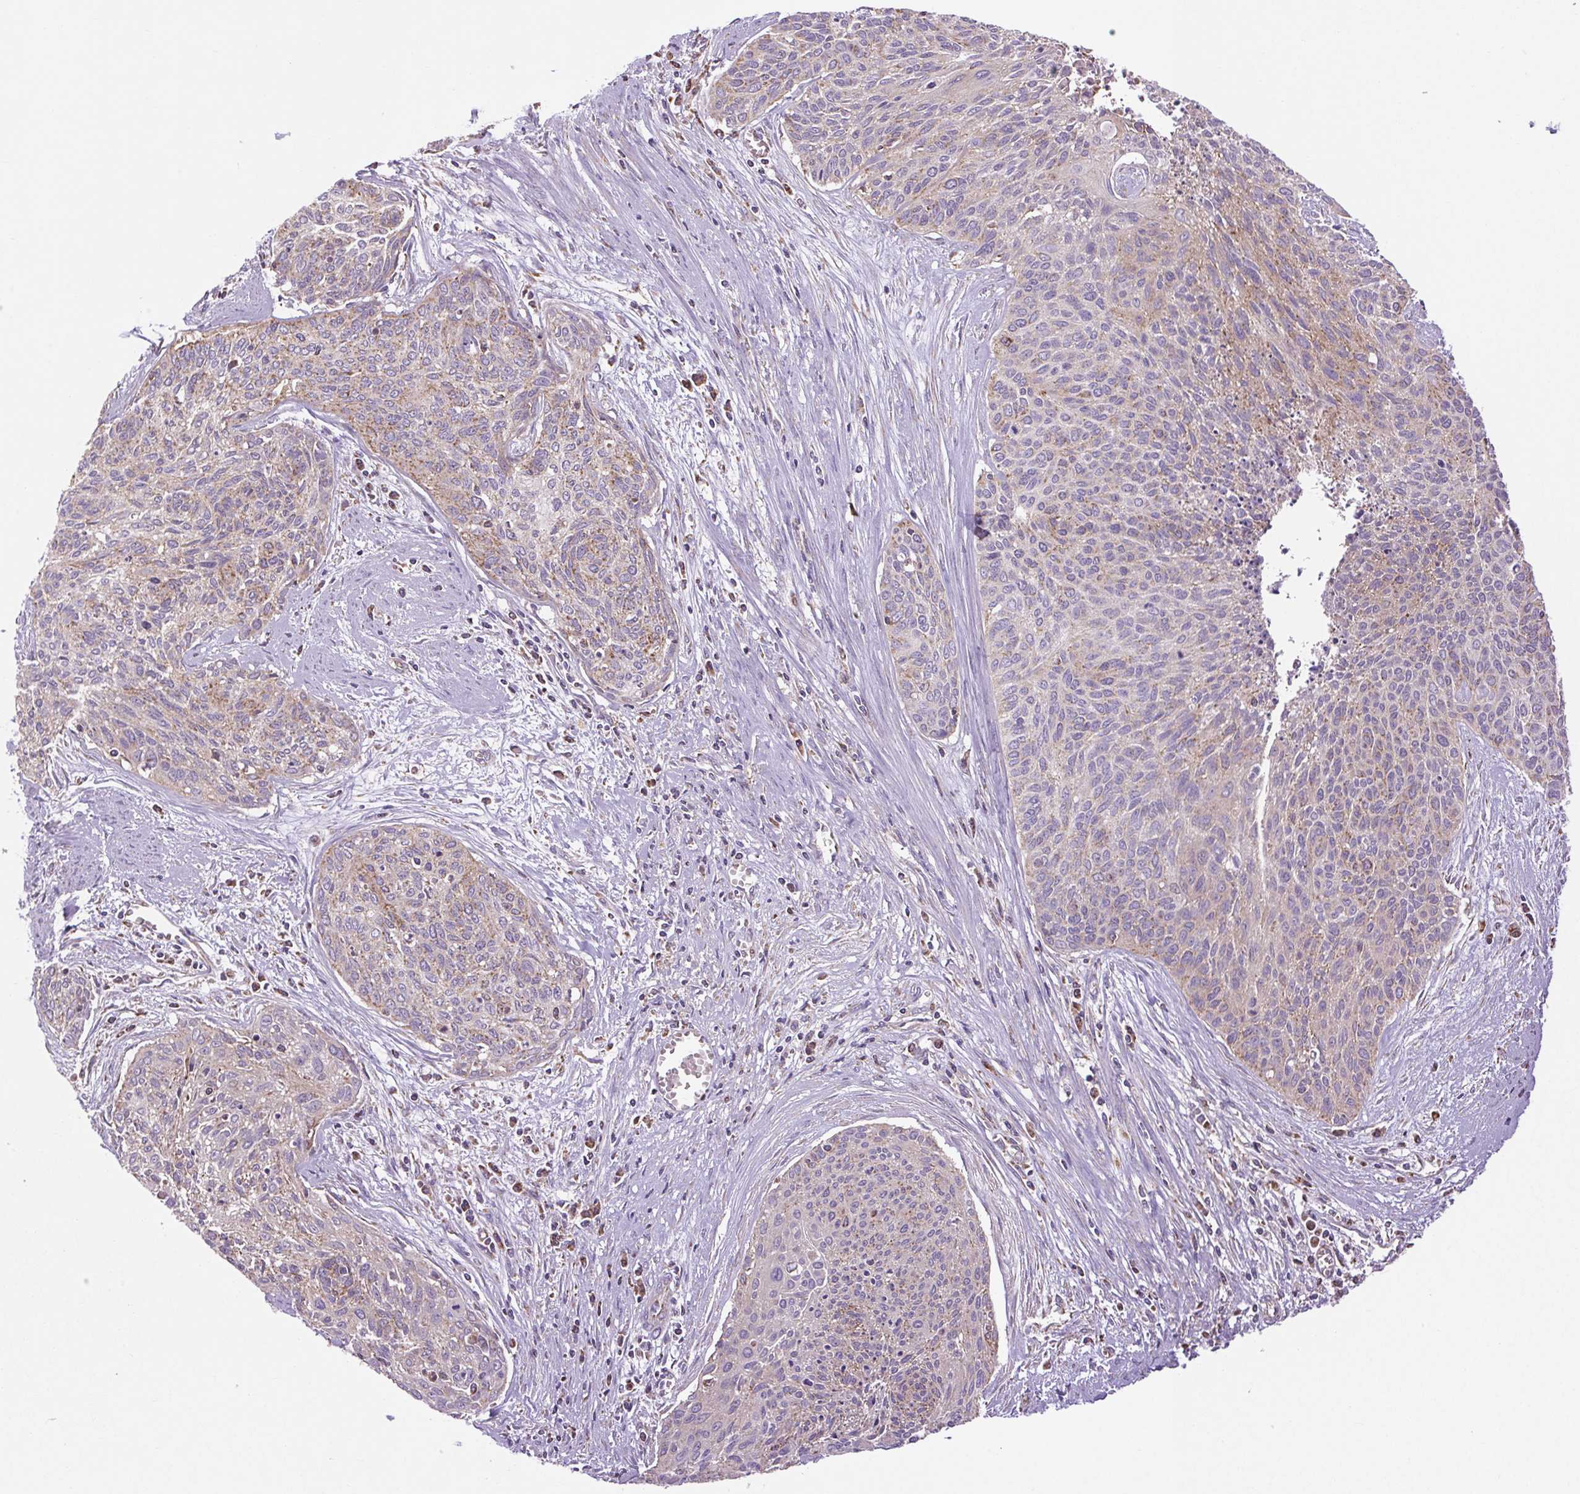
{"staining": {"intensity": "weak", "quantity": "25%-75%", "location": "cytoplasmic/membranous"}, "tissue": "cervical cancer", "cell_type": "Tumor cells", "image_type": "cancer", "snomed": [{"axis": "morphology", "description": "Squamous cell carcinoma, NOS"}, {"axis": "topography", "description": "Cervix"}], "caption": "Protein expression by immunohistochemistry shows weak cytoplasmic/membranous staining in approximately 25%-75% of tumor cells in cervical squamous cell carcinoma.", "gene": "PLCG1", "patient": {"sex": "female", "age": 55}}